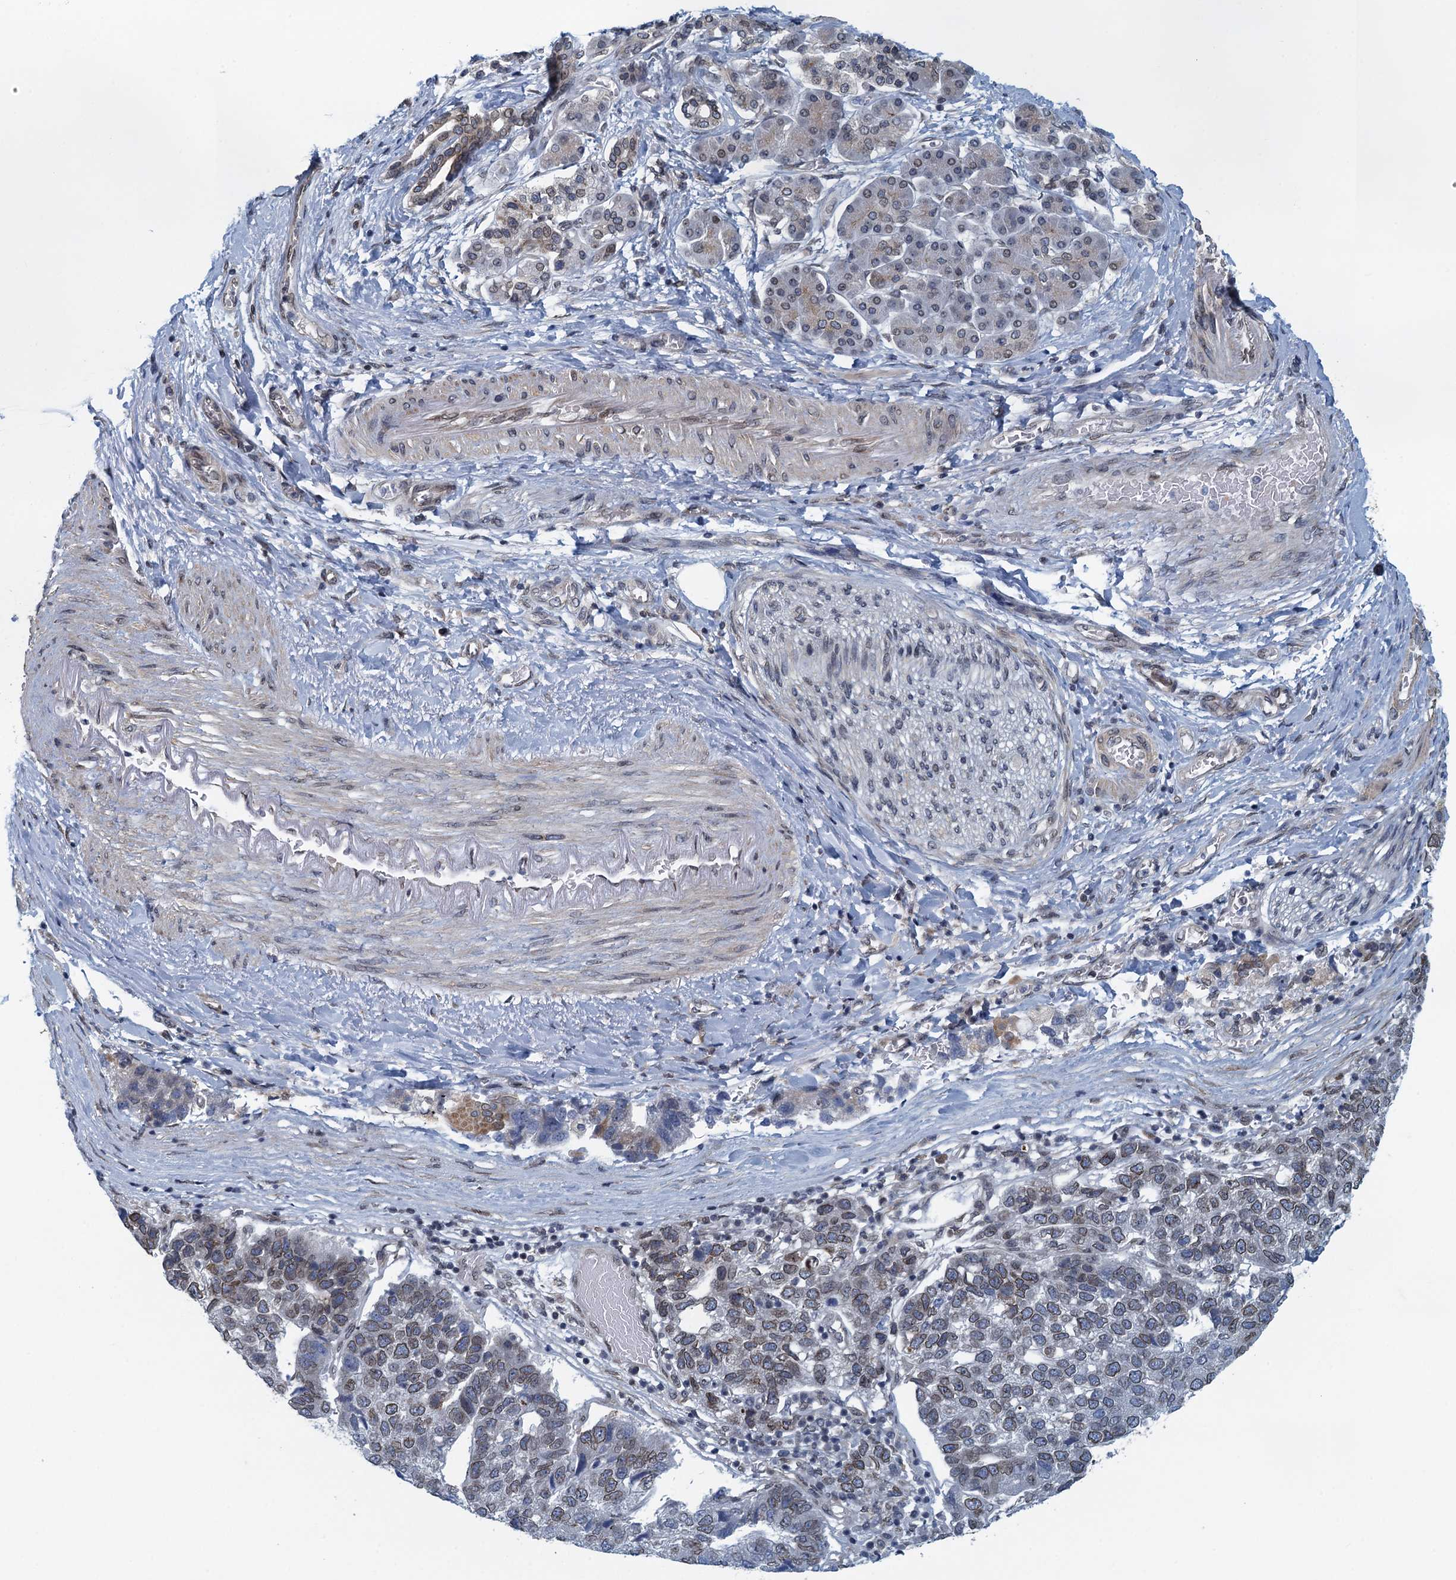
{"staining": {"intensity": "weak", "quantity": "25%-75%", "location": "cytoplasmic/membranous,nuclear"}, "tissue": "pancreatic cancer", "cell_type": "Tumor cells", "image_type": "cancer", "snomed": [{"axis": "morphology", "description": "Adenocarcinoma, NOS"}, {"axis": "topography", "description": "Pancreas"}], "caption": "This is a photomicrograph of immunohistochemistry staining of pancreatic adenocarcinoma, which shows weak positivity in the cytoplasmic/membranous and nuclear of tumor cells.", "gene": "CCDC34", "patient": {"sex": "female", "age": 61}}